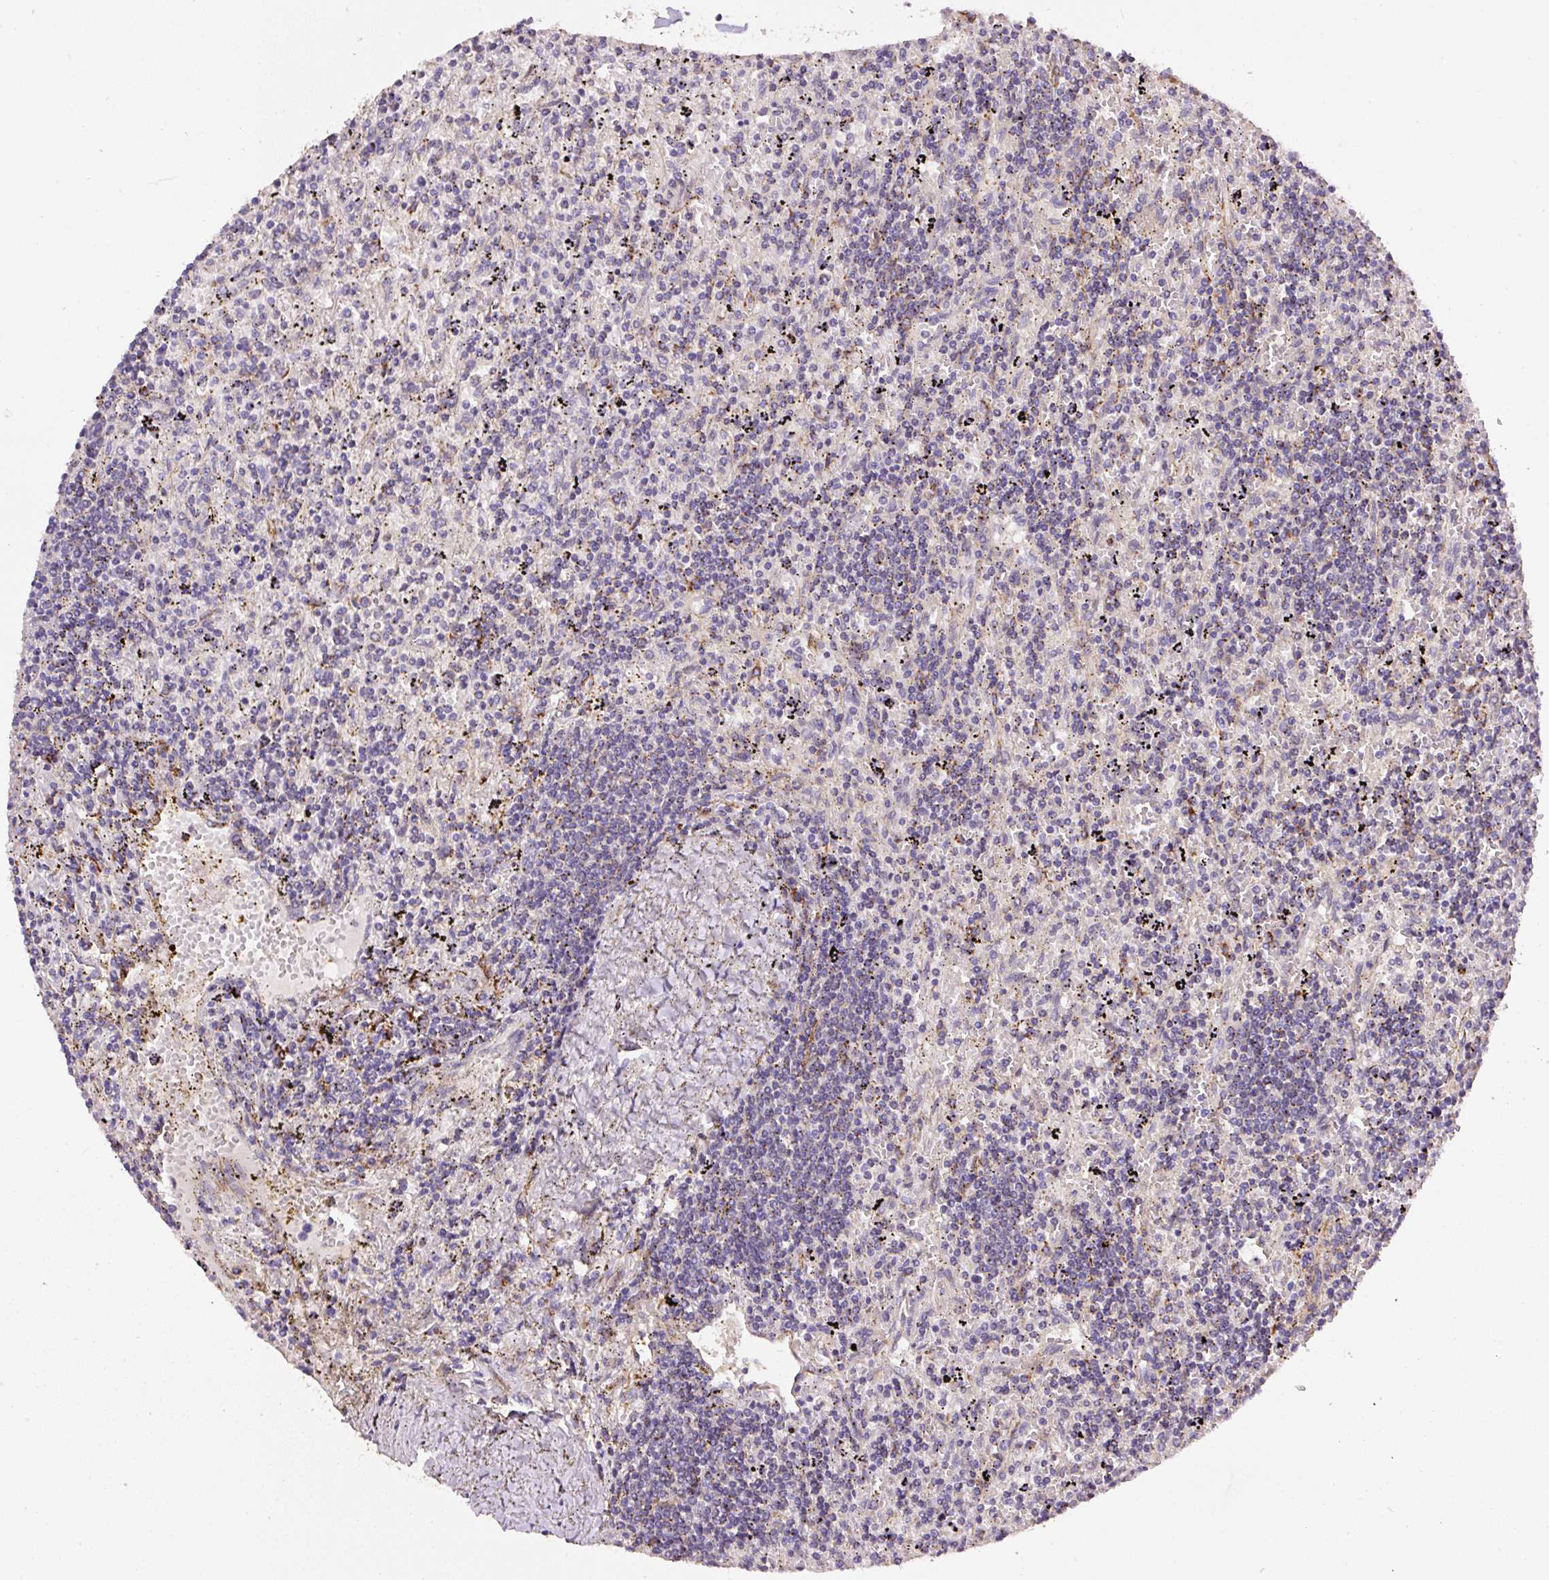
{"staining": {"intensity": "weak", "quantity": "<25%", "location": "cytoplasmic/membranous"}, "tissue": "lymphoma", "cell_type": "Tumor cells", "image_type": "cancer", "snomed": [{"axis": "morphology", "description": "Malignant lymphoma, non-Hodgkin's type, Low grade"}, {"axis": "topography", "description": "Spleen"}], "caption": "High power microscopy image of an IHC image of low-grade malignant lymphoma, non-Hodgkin's type, revealing no significant positivity in tumor cells.", "gene": "RNF170", "patient": {"sex": "male", "age": 76}}